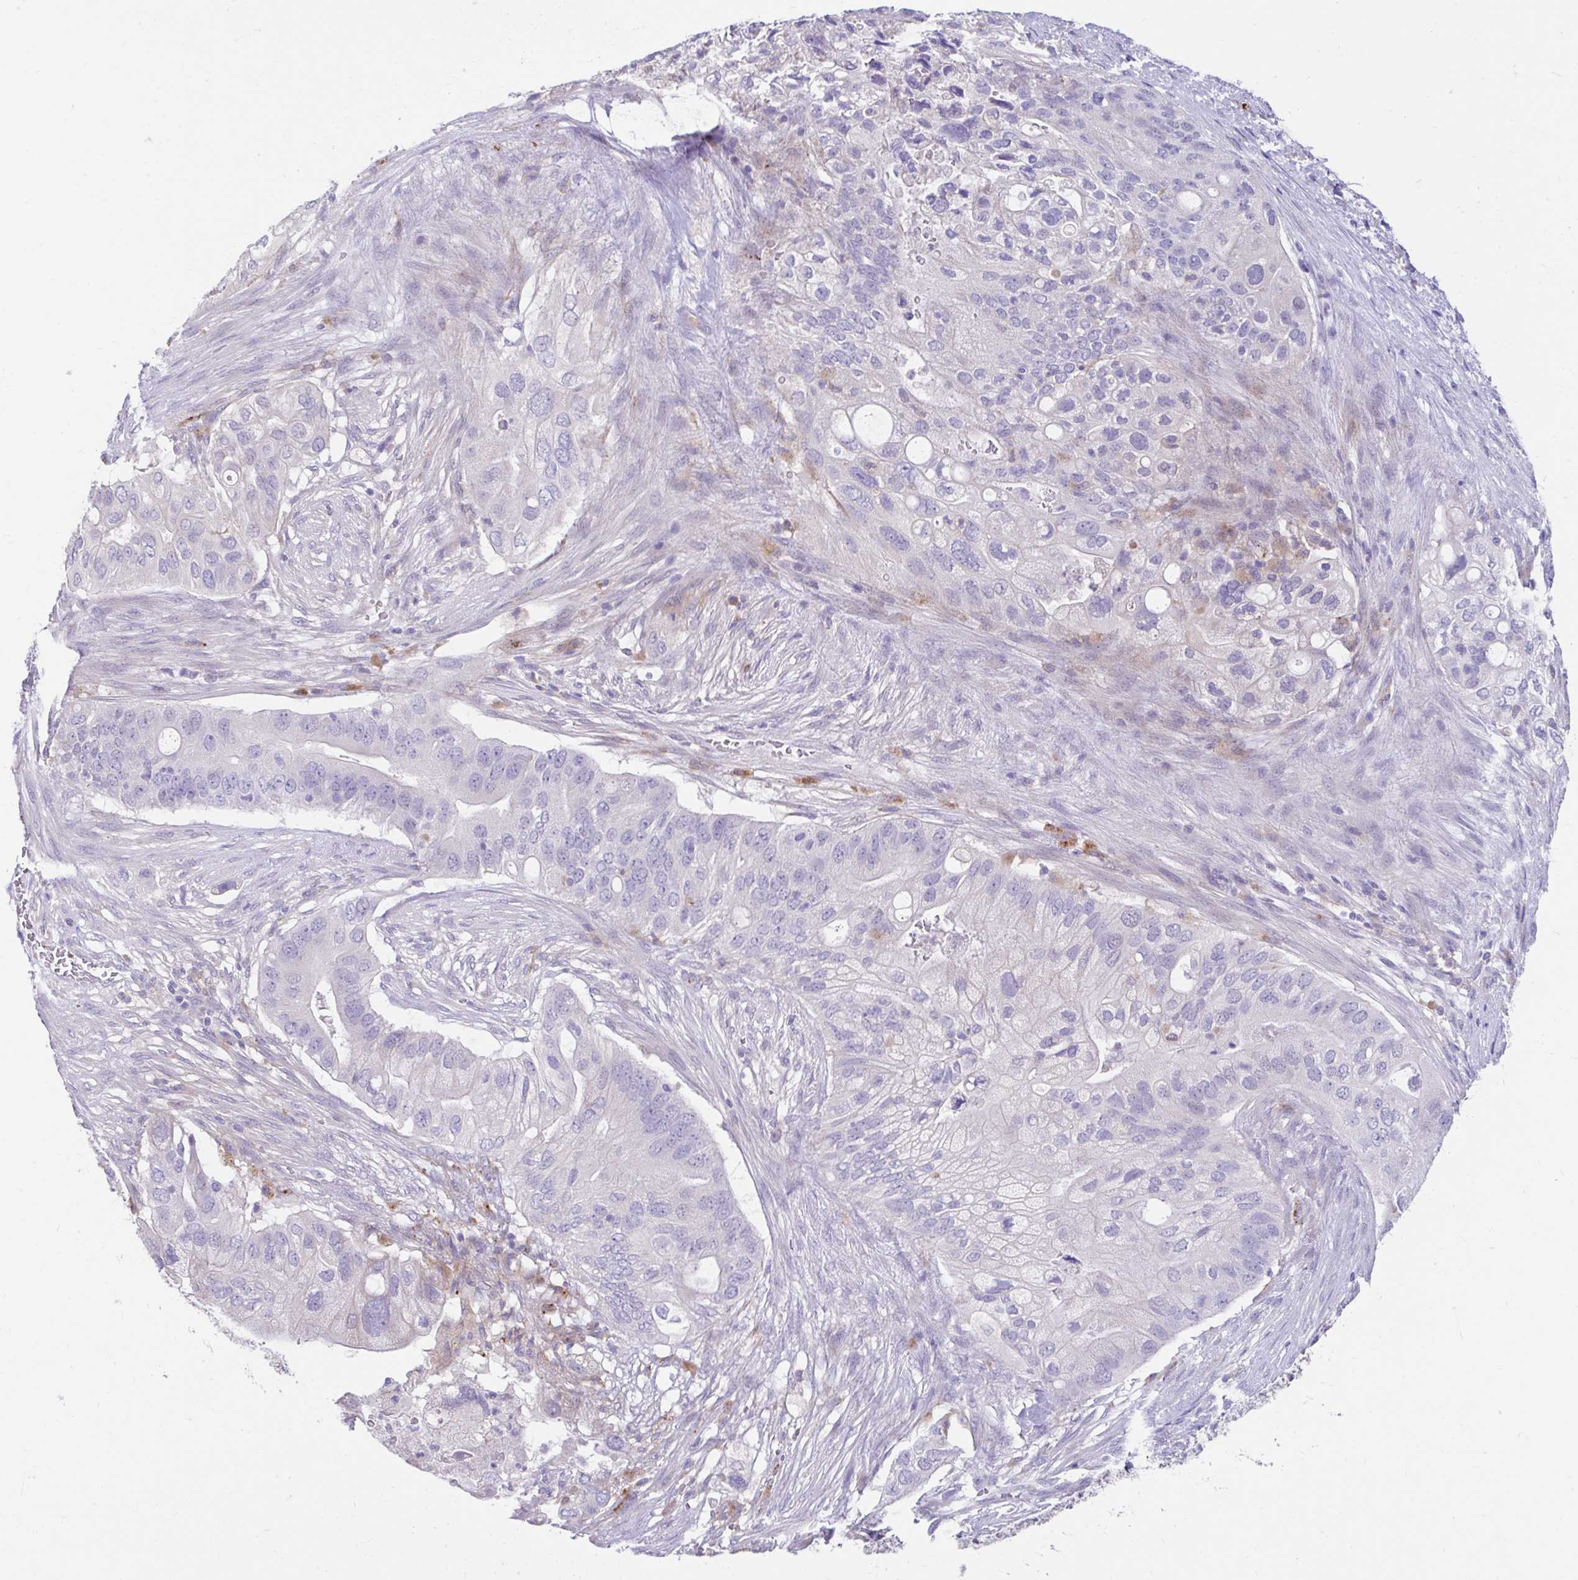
{"staining": {"intensity": "negative", "quantity": "none", "location": "none"}, "tissue": "pancreatic cancer", "cell_type": "Tumor cells", "image_type": "cancer", "snomed": [{"axis": "morphology", "description": "Adenocarcinoma, NOS"}, {"axis": "topography", "description": "Pancreas"}], "caption": "Pancreatic cancer was stained to show a protein in brown. There is no significant expression in tumor cells. (DAB (3,3'-diaminobenzidine) IHC visualized using brightfield microscopy, high magnification).", "gene": "ZNF33A", "patient": {"sex": "female", "age": 72}}